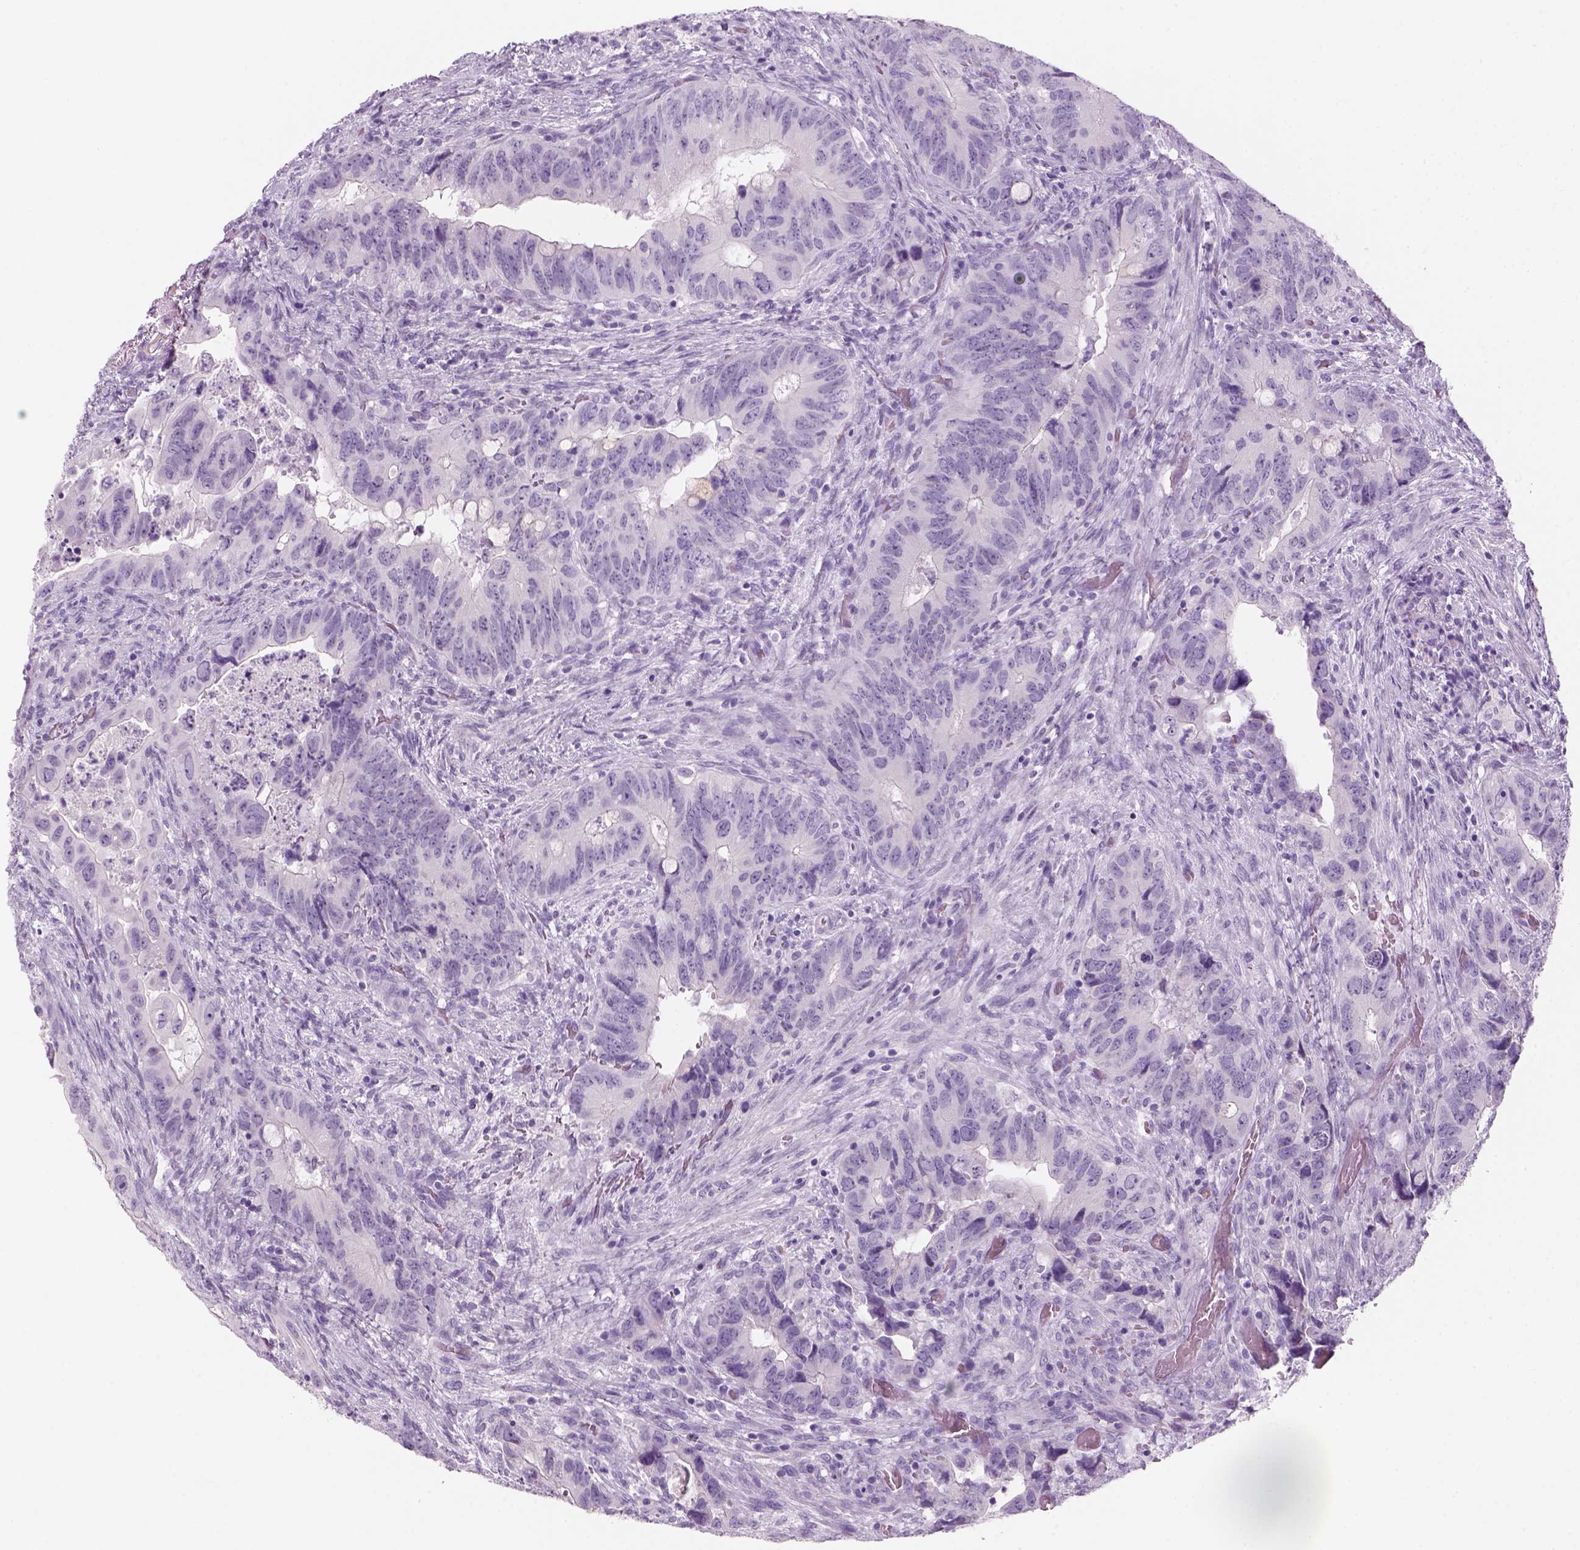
{"staining": {"intensity": "negative", "quantity": "none", "location": "none"}, "tissue": "colorectal cancer", "cell_type": "Tumor cells", "image_type": "cancer", "snomed": [{"axis": "morphology", "description": "Adenocarcinoma, NOS"}, {"axis": "topography", "description": "Rectum"}], "caption": "Protein analysis of colorectal cancer exhibits no significant staining in tumor cells.", "gene": "KRTAP11-1", "patient": {"sex": "male", "age": 78}}